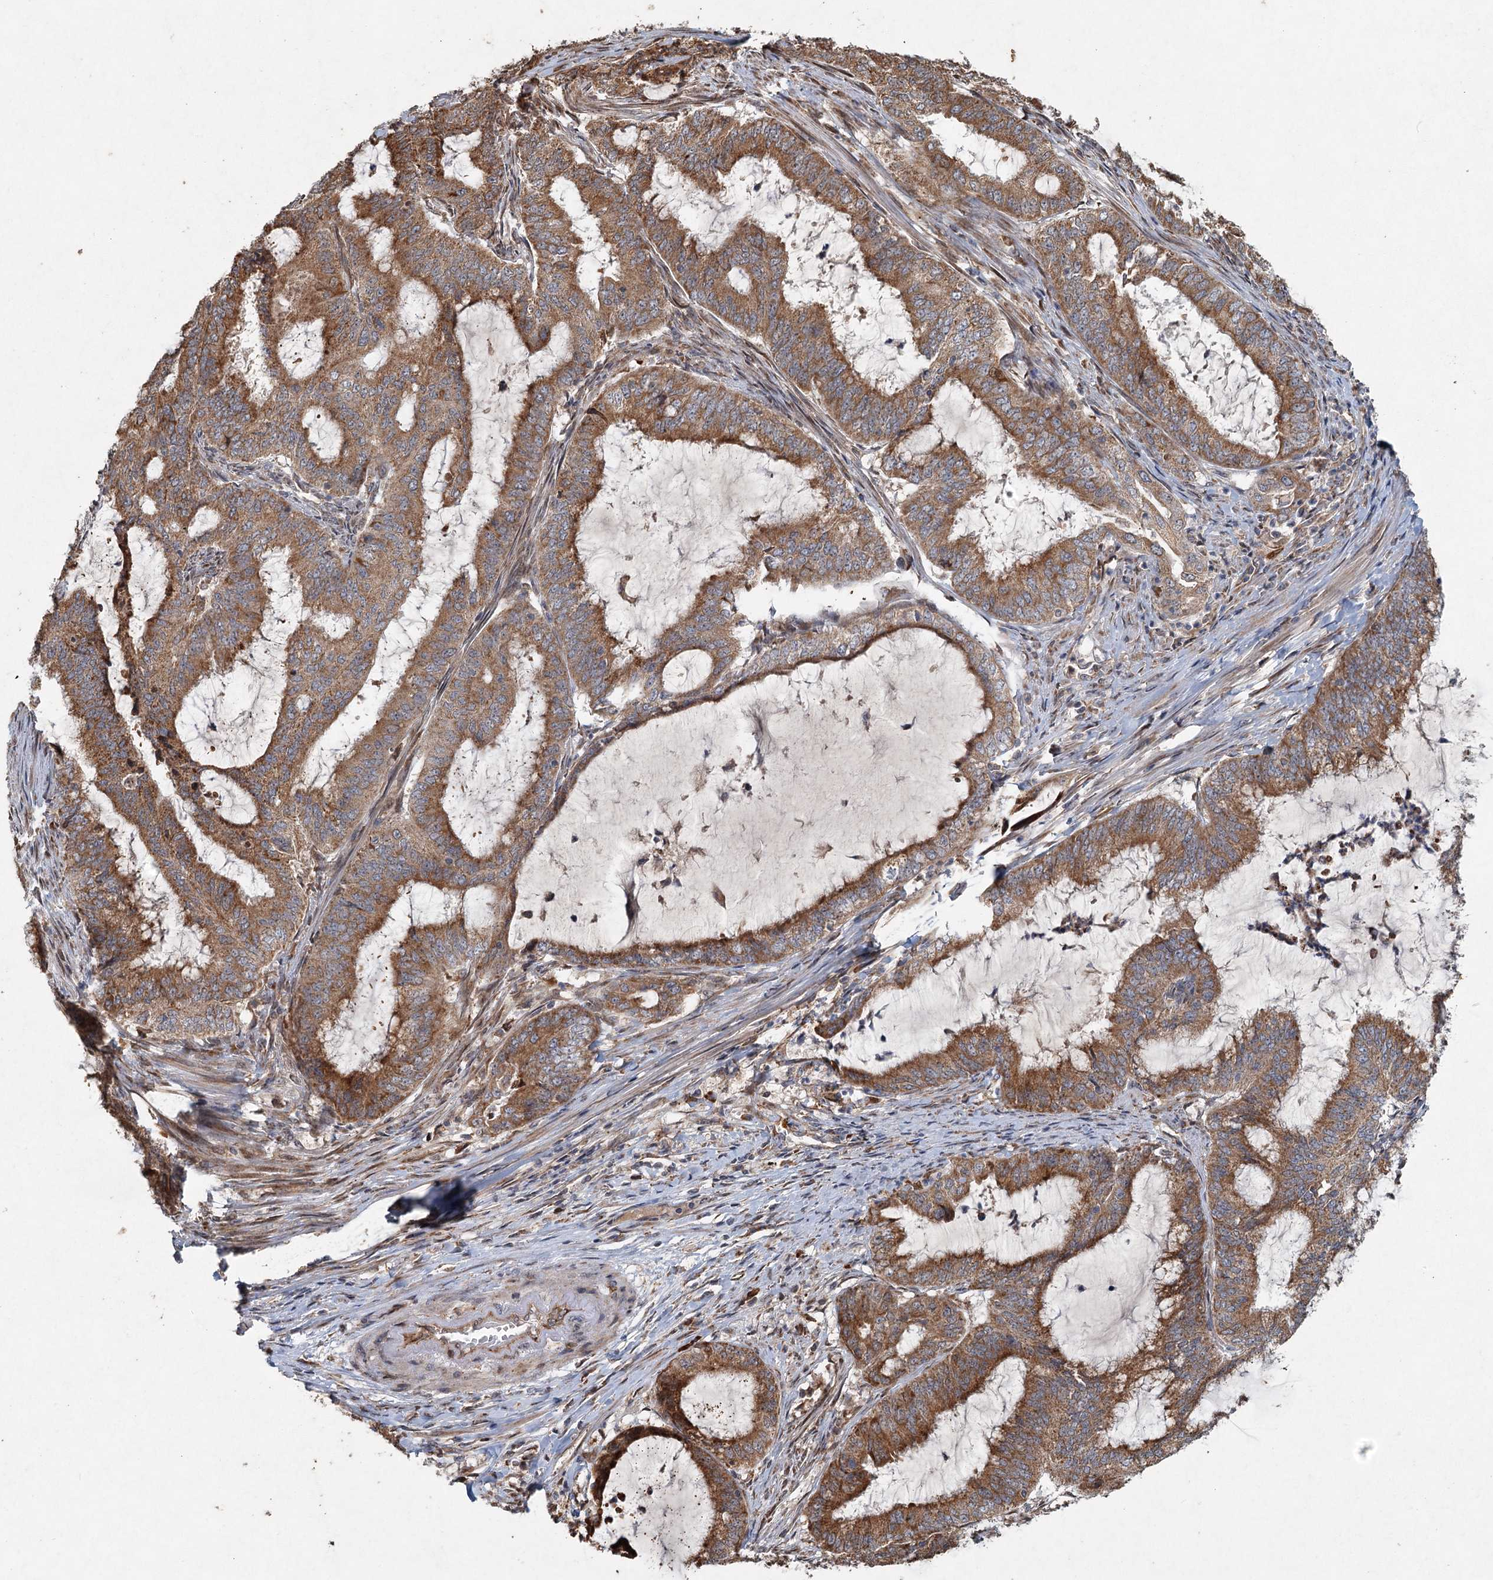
{"staining": {"intensity": "moderate", "quantity": ">75%", "location": "cytoplasmic/membranous"}, "tissue": "endometrial cancer", "cell_type": "Tumor cells", "image_type": "cancer", "snomed": [{"axis": "morphology", "description": "Adenocarcinoma, NOS"}, {"axis": "topography", "description": "Endometrium"}], "caption": "A medium amount of moderate cytoplasmic/membranous positivity is seen in approximately >75% of tumor cells in endometrial adenocarcinoma tissue.", "gene": "SRPX2", "patient": {"sex": "female", "age": 51}}